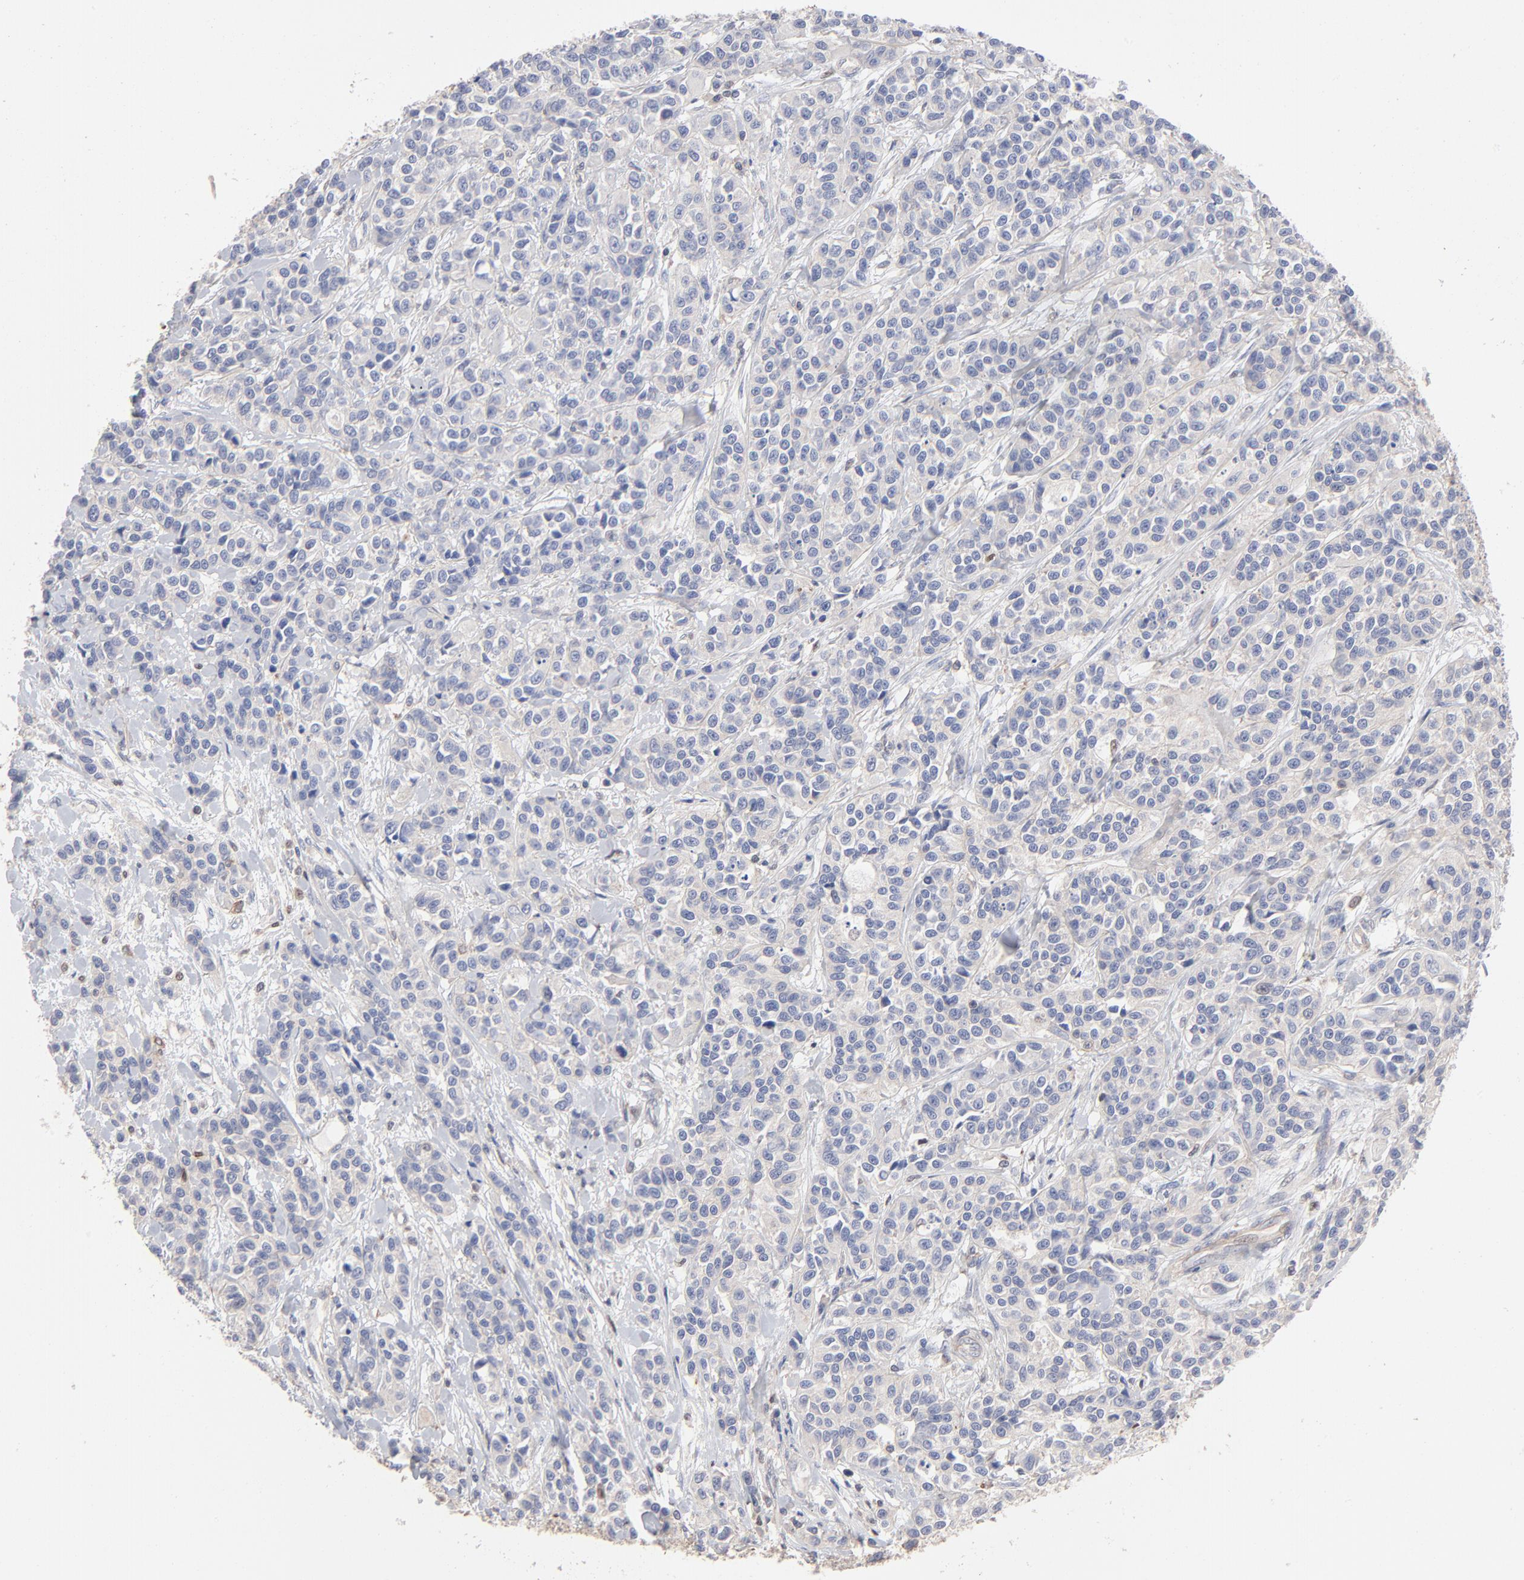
{"staining": {"intensity": "negative", "quantity": "none", "location": "none"}, "tissue": "urothelial cancer", "cell_type": "Tumor cells", "image_type": "cancer", "snomed": [{"axis": "morphology", "description": "Urothelial carcinoma, High grade"}, {"axis": "topography", "description": "Urinary bladder"}], "caption": "The histopathology image exhibits no staining of tumor cells in urothelial cancer. (Brightfield microscopy of DAB (3,3'-diaminobenzidine) IHC at high magnification).", "gene": "ARHGEF6", "patient": {"sex": "female", "age": 81}}